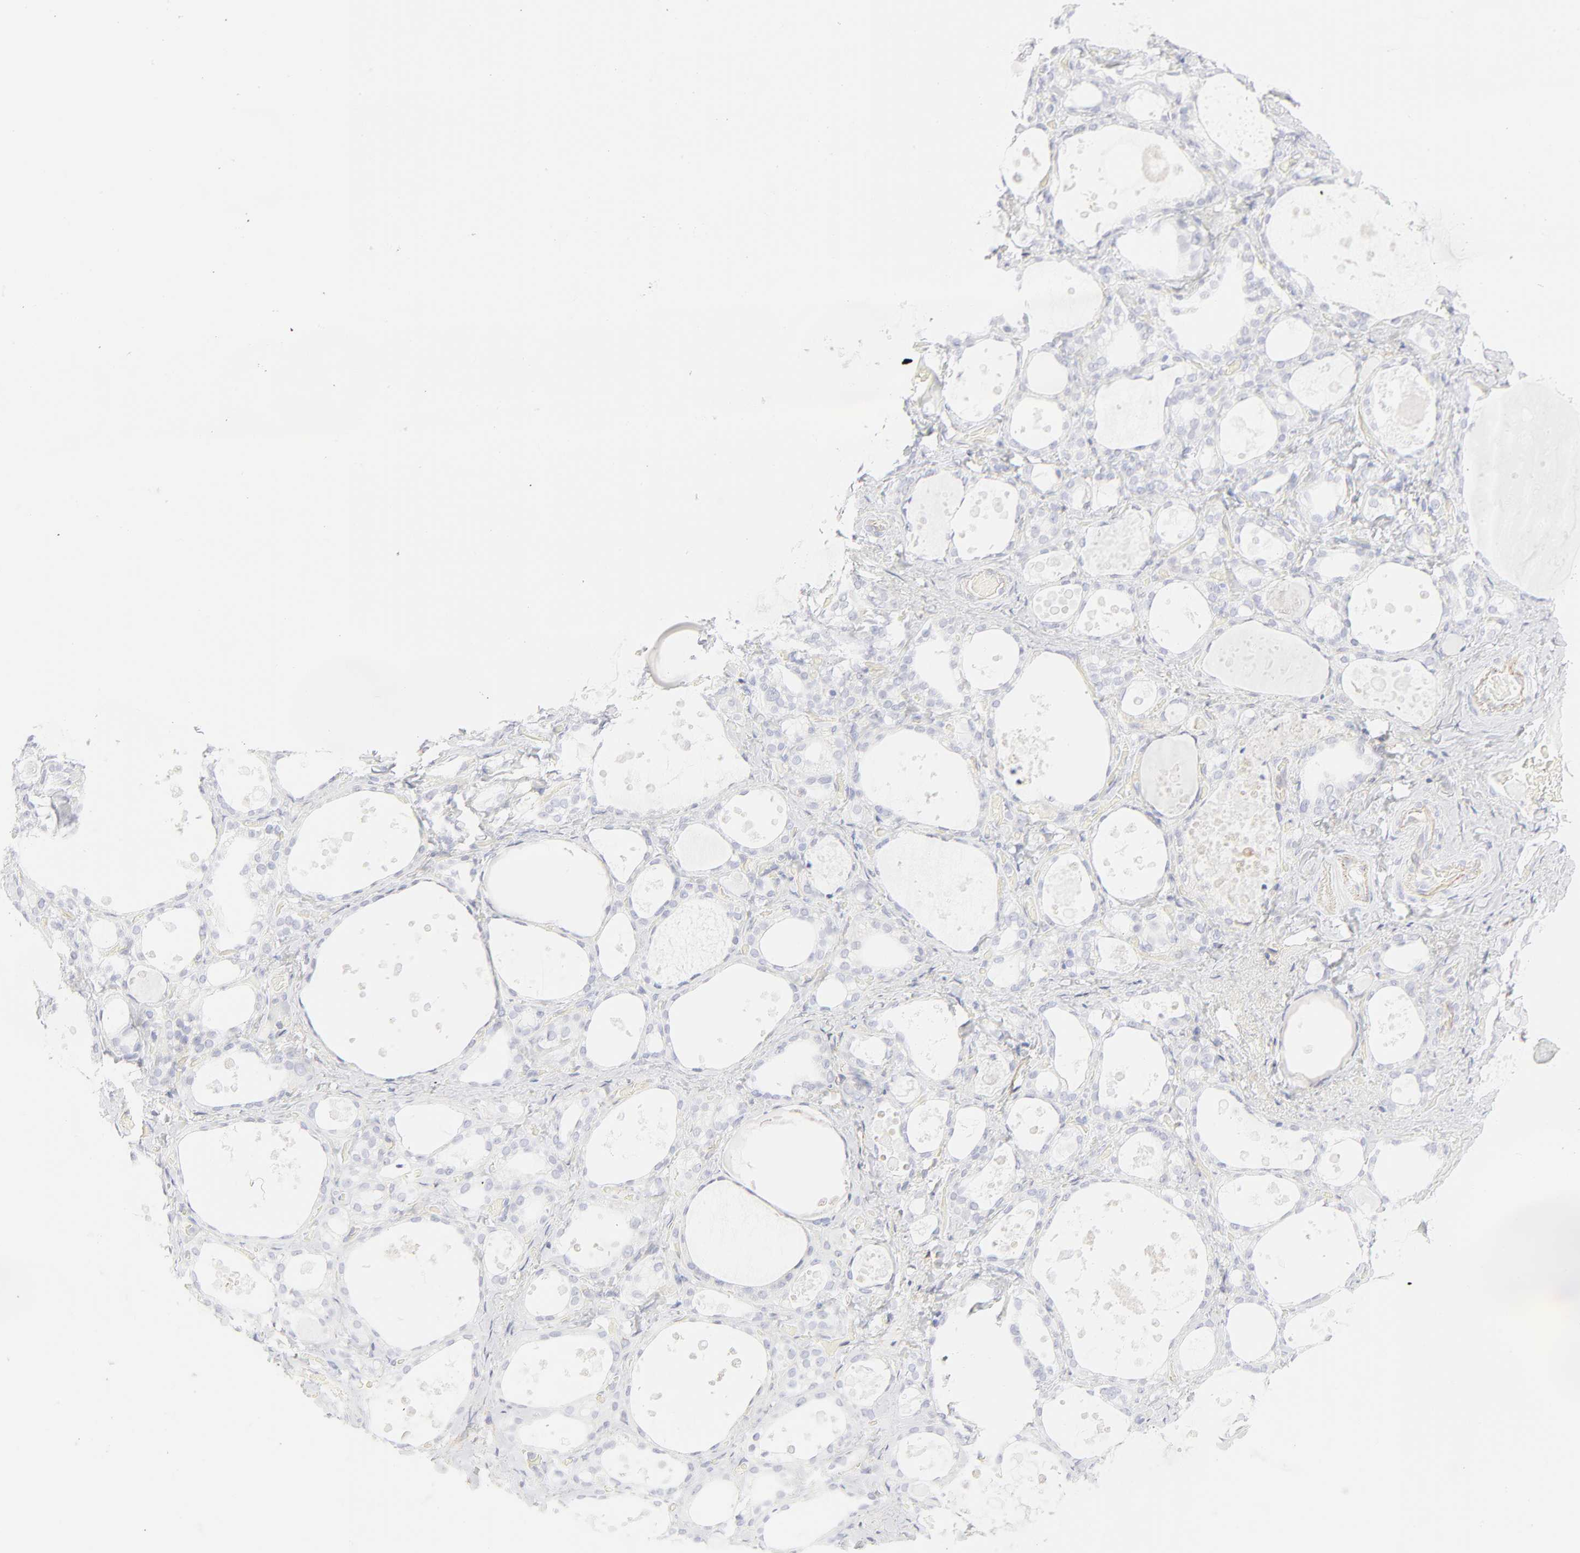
{"staining": {"intensity": "negative", "quantity": "none", "location": "none"}, "tissue": "thyroid gland", "cell_type": "Glandular cells", "image_type": "normal", "snomed": [{"axis": "morphology", "description": "Normal tissue, NOS"}, {"axis": "topography", "description": "Thyroid gland"}], "caption": "The immunohistochemistry micrograph has no significant expression in glandular cells of thyroid gland.", "gene": "ITGA5", "patient": {"sex": "female", "age": 75}}